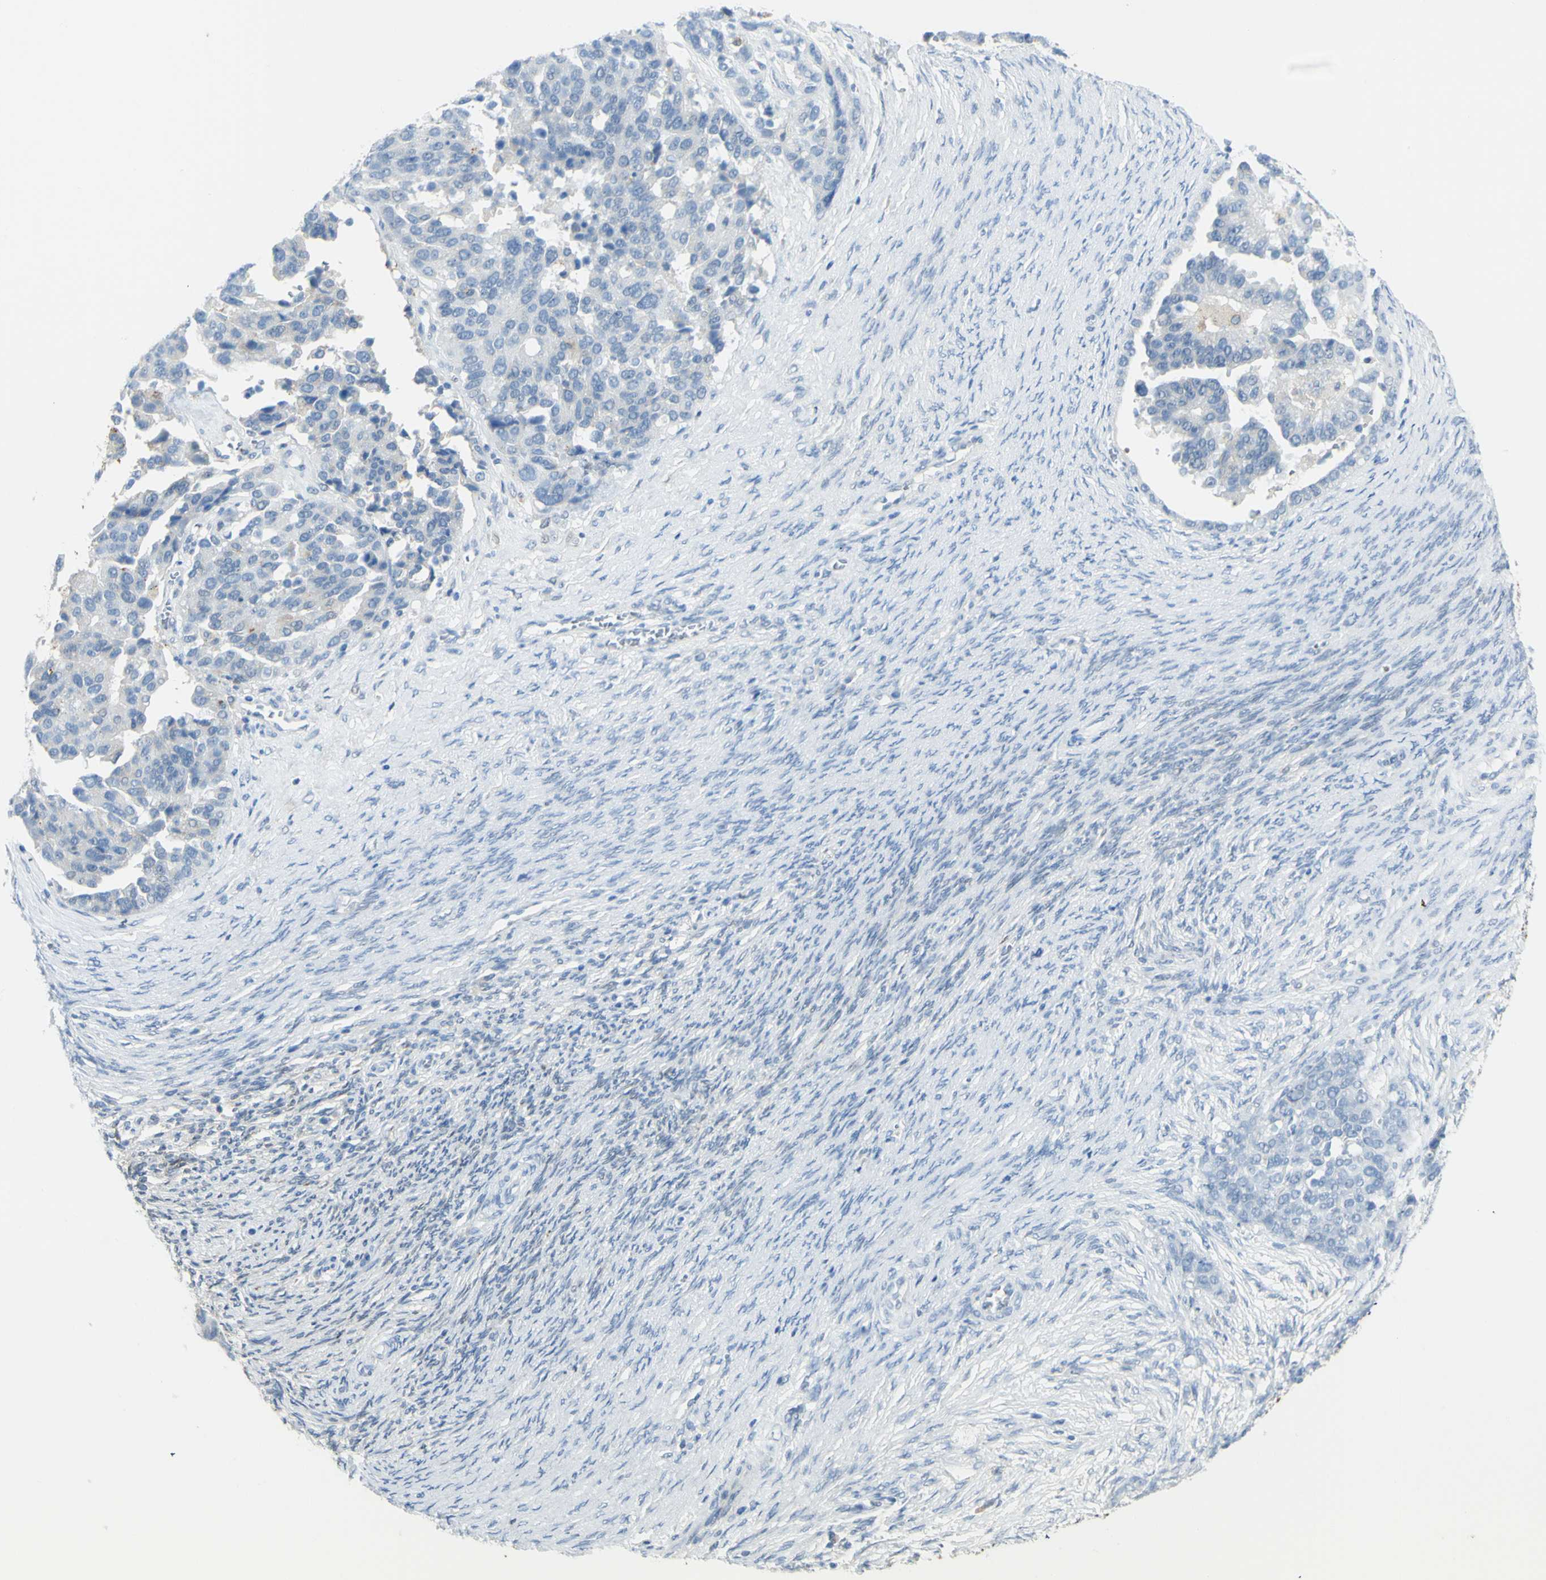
{"staining": {"intensity": "negative", "quantity": "none", "location": "none"}, "tissue": "ovarian cancer", "cell_type": "Tumor cells", "image_type": "cancer", "snomed": [{"axis": "morphology", "description": "Cystadenocarcinoma, serous, NOS"}, {"axis": "topography", "description": "Ovary"}], "caption": "Serous cystadenocarcinoma (ovarian) stained for a protein using IHC reveals no staining tumor cells.", "gene": "TSPAN1", "patient": {"sex": "female", "age": 44}}